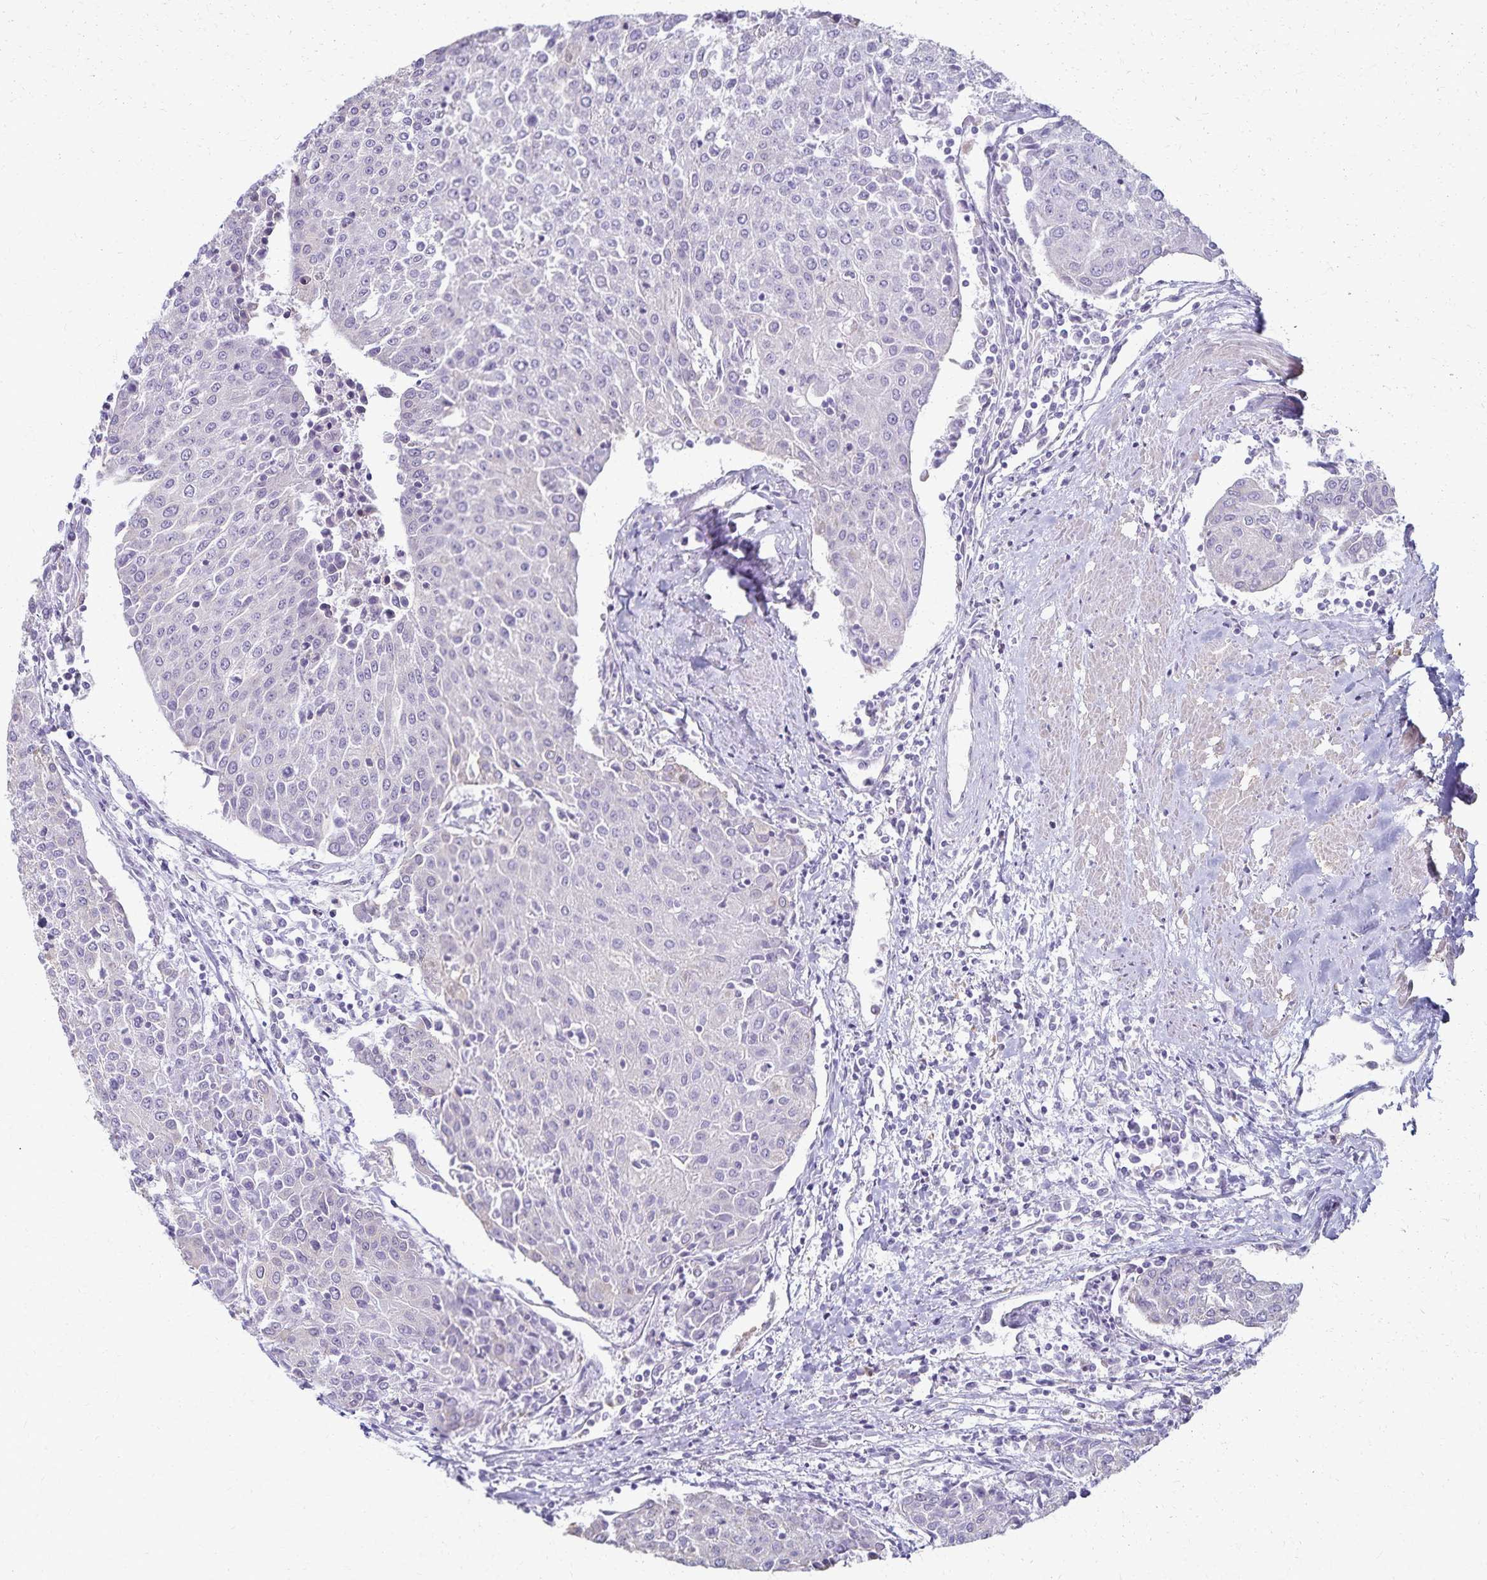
{"staining": {"intensity": "negative", "quantity": "none", "location": "none"}, "tissue": "urothelial cancer", "cell_type": "Tumor cells", "image_type": "cancer", "snomed": [{"axis": "morphology", "description": "Urothelial carcinoma, High grade"}, {"axis": "topography", "description": "Urinary bladder"}], "caption": "Human urothelial cancer stained for a protein using IHC displays no staining in tumor cells.", "gene": "KISS1", "patient": {"sex": "female", "age": 85}}